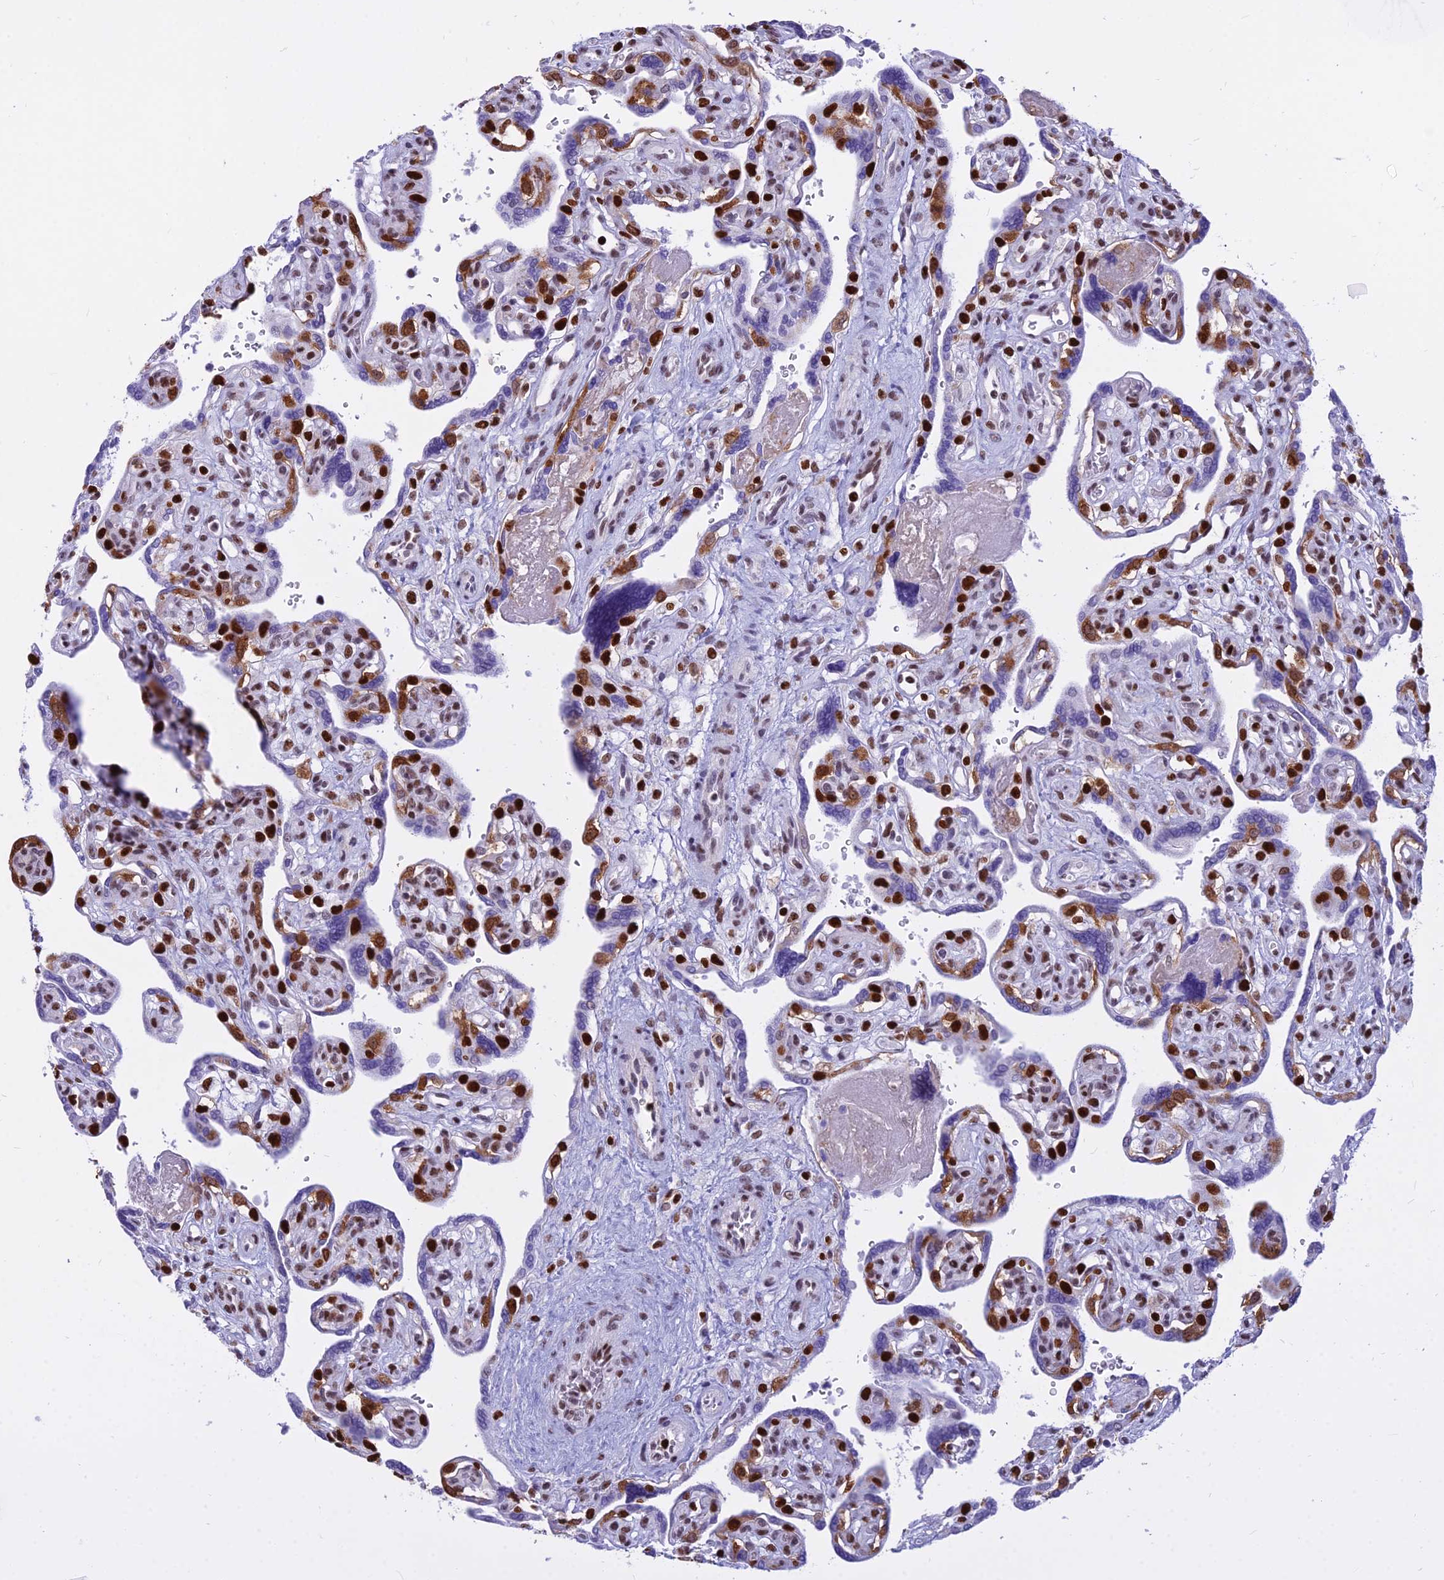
{"staining": {"intensity": "strong", "quantity": "<25%", "location": "nuclear"}, "tissue": "placenta", "cell_type": "Trophoblastic cells", "image_type": "normal", "snomed": [{"axis": "morphology", "description": "Normal tissue, NOS"}, {"axis": "topography", "description": "Placenta"}], "caption": "This micrograph shows normal placenta stained with immunohistochemistry (IHC) to label a protein in brown. The nuclear of trophoblastic cells show strong positivity for the protein. Nuclei are counter-stained blue.", "gene": "PARP1", "patient": {"sex": "female", "age": 39}}